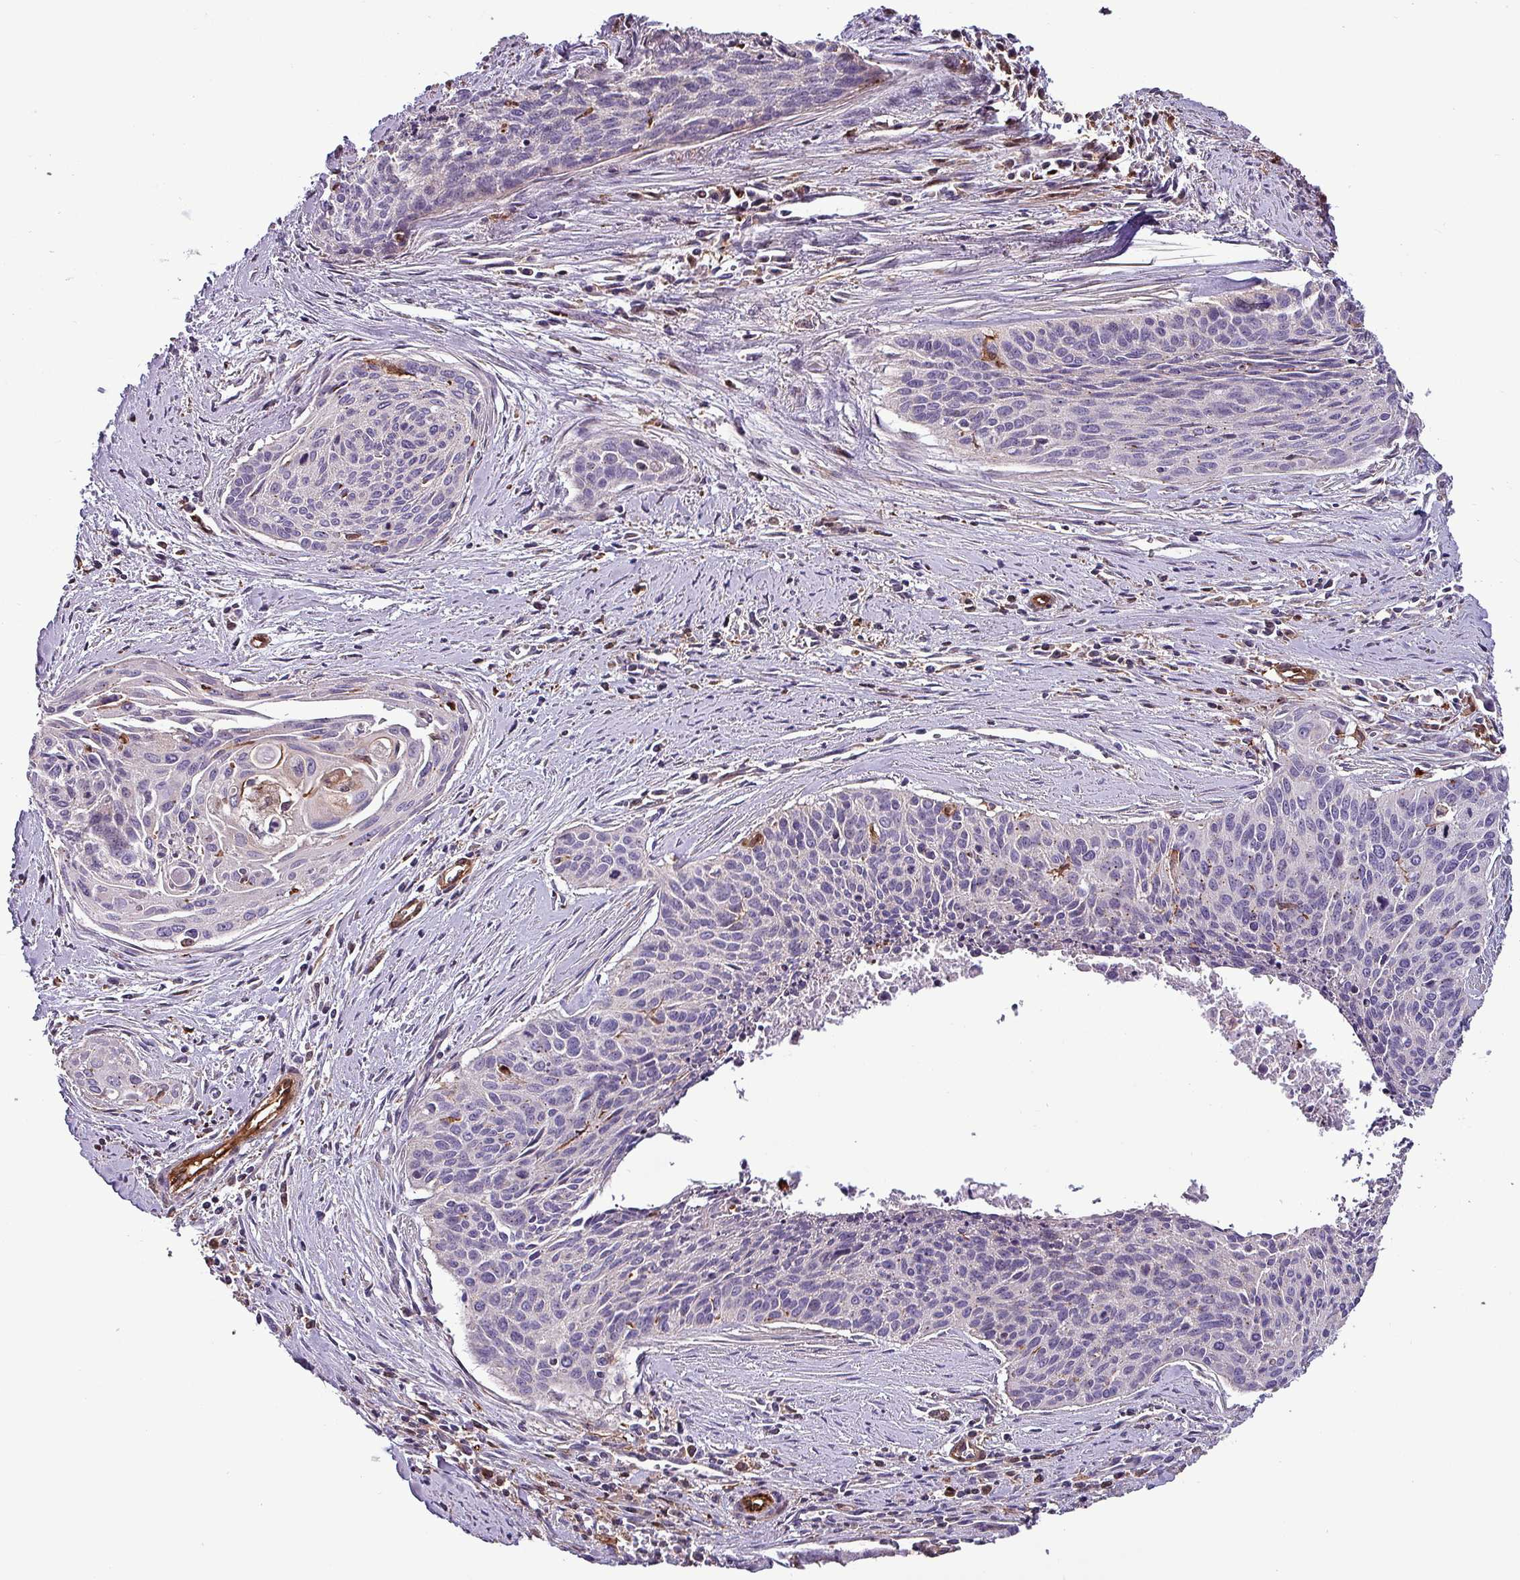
{"staining": {"intensity": "negative", "quantity": "none", "location": "none"}, "tissue": "cervical cancer", "cell_type": "Tumor cells", "image_type": "cancer", "snomed": [{"axis": "morphology", "description": "Squamous cell carcinoma, NOS"}, {"axis": "topography", "description": "Cervix"}], "caption": "This is a photomicrograph of immunohistochemistry (IHC) staining of squamous cell carcinoma (cervical), which shows no staining in tumor cells. (Brightfield microscopy of DAB (3,3'-diaminobenzidine) immunohistochemistry at high magnification).", "gene": "SCIN", "patient": {"sex": "female", "age": 55}}